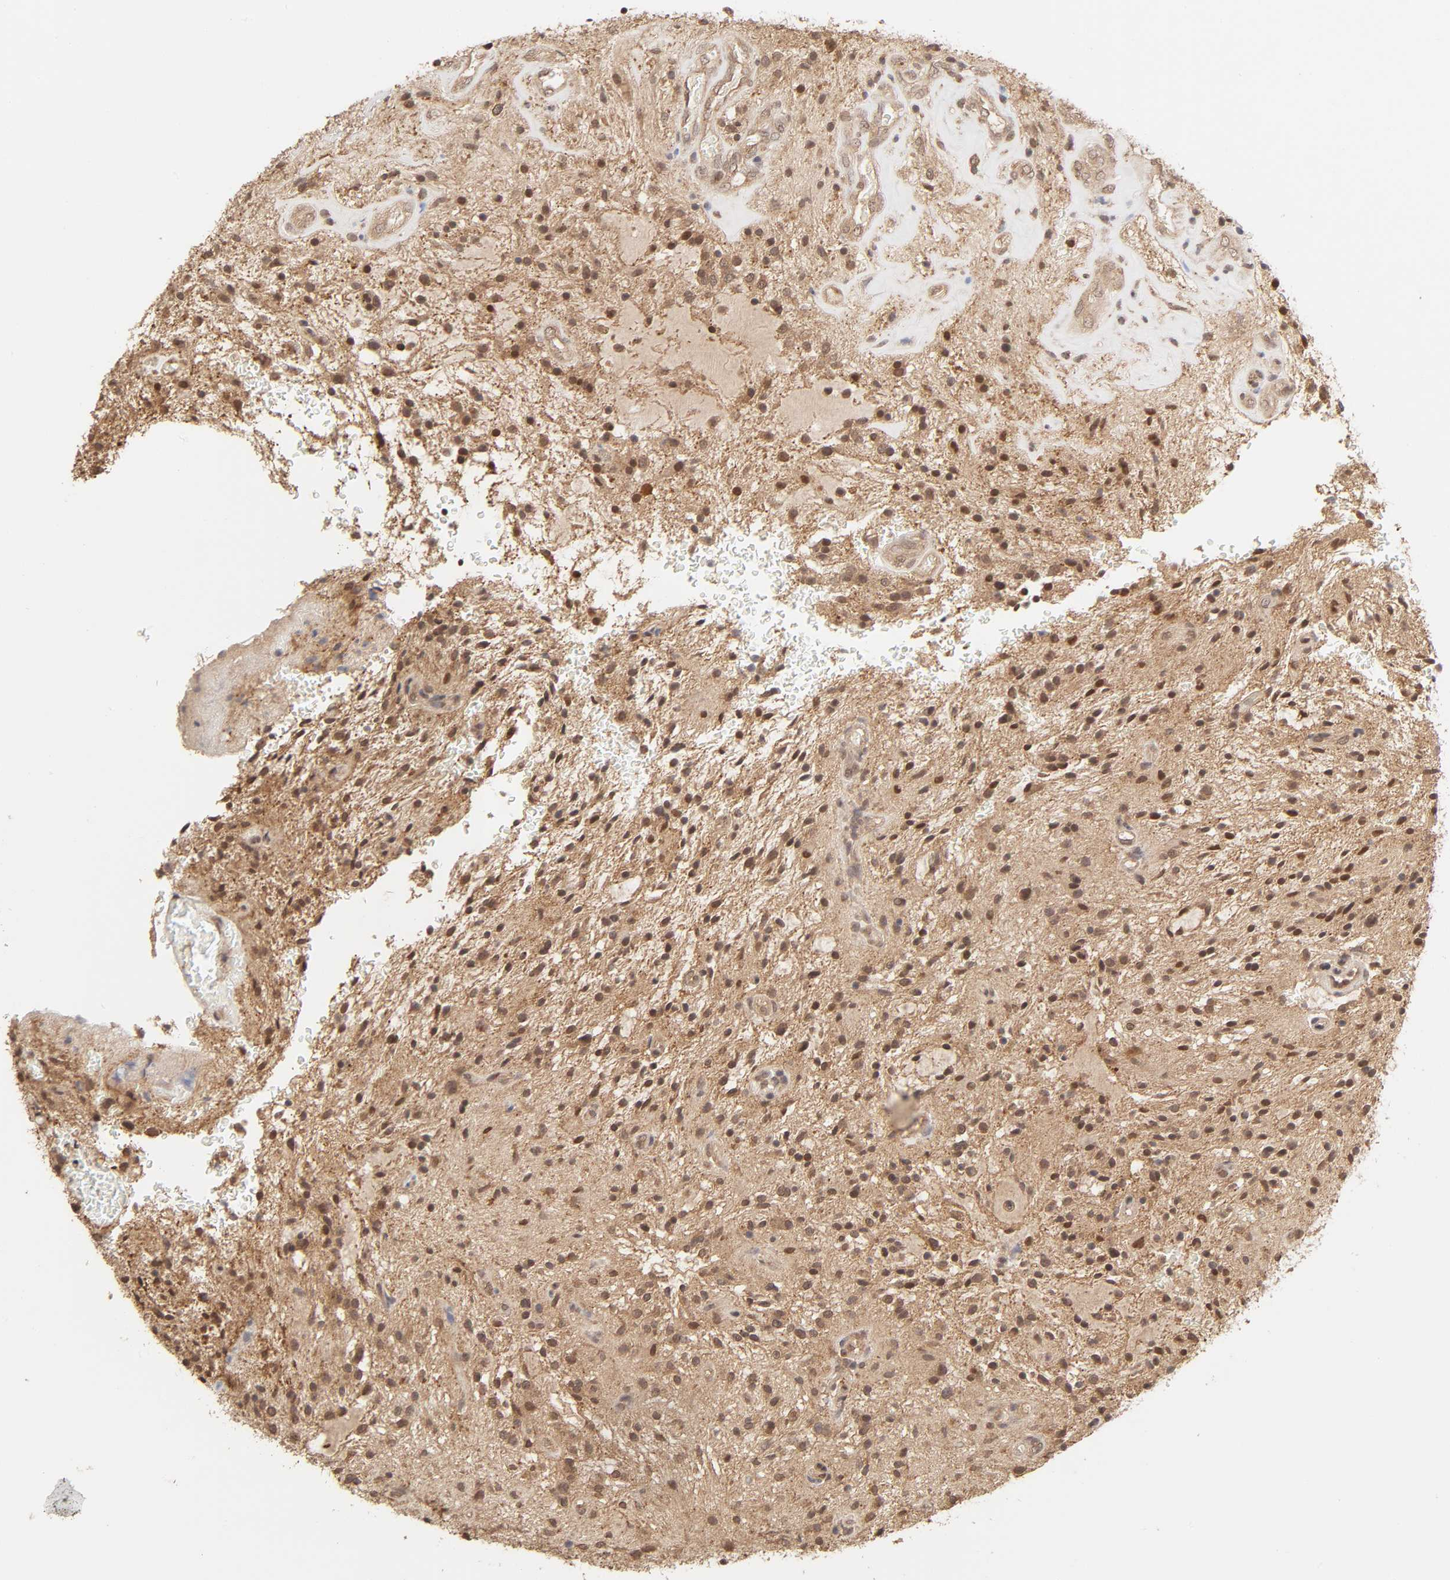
{"staining": {"intensity": "moderate", "quantity": "25%-75%", "location": "cytoplasmic/membranous,nuclear"}, "tissue": "glioma", "cell_type": "Tumor cells", "image_type": "cancer", "snomed": [{"axis": "morphology", "description": "Glioma, malignant, NOS"}, {"axis": "topography", "description": "Cerebellum"}], "caption": "Moderate cytoplasmic/membranous and nuclear protein positivity is identified in about 25%-75% of tumor cells in glioma. Immunohistochemistry (ihc) stains the protein of interest in brown and the nuclei are stained blue.", "gene": "MAPK1", "patient": {"sex": "female", "age": 10}}